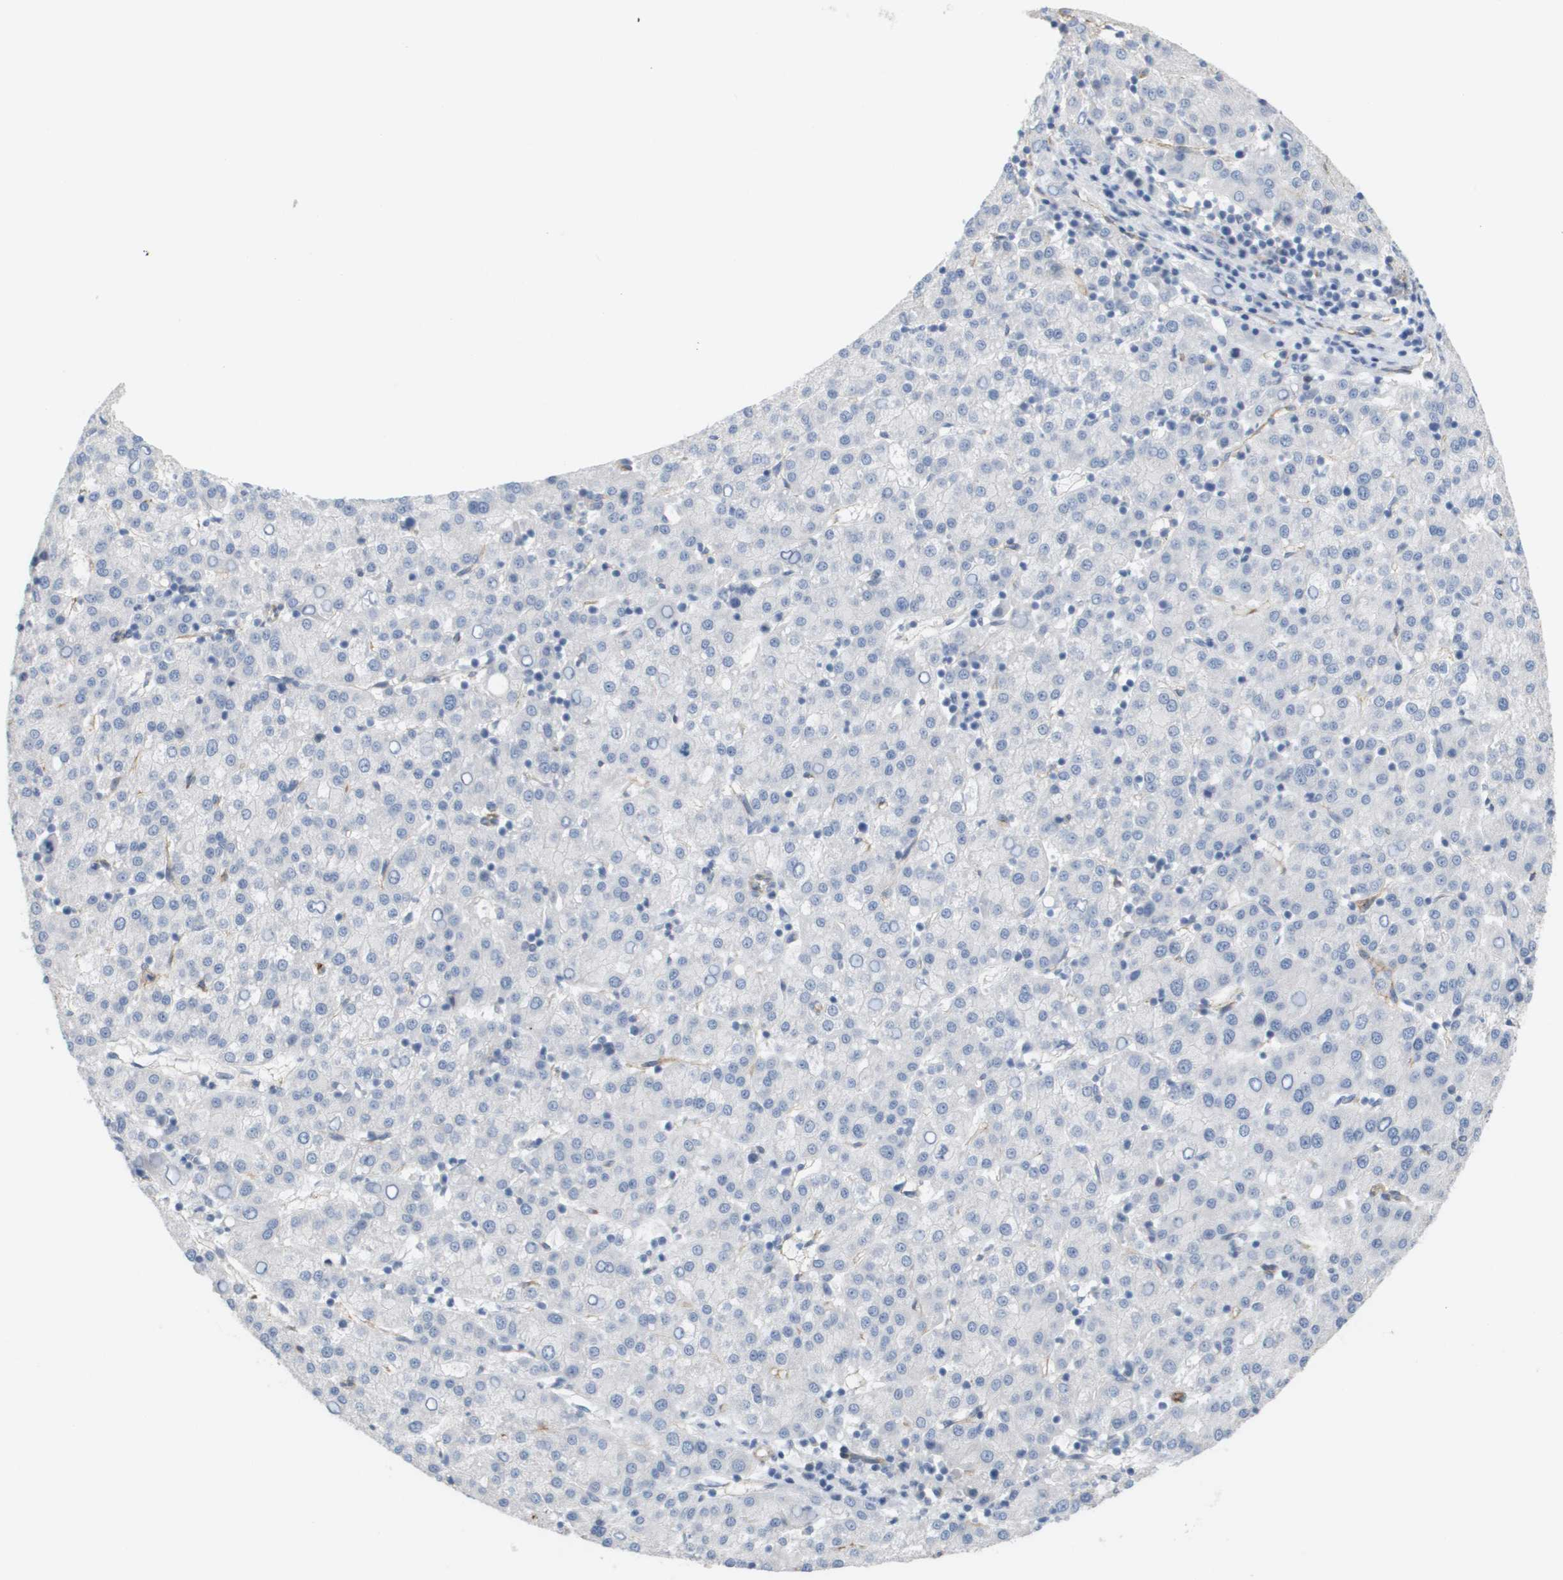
{"staining": {"intensity": "negative", "quantity": "none", "location": "none"}, "tissue": "liver cancer", "cell_type": "Tumor cells", "image_type": "cancer", "snomed": [{"axis": "morphology", "description": "Carcinoma, Hepatocellular, NOS"}, {"axis": "topography", "description": "Liver"}], "caption": "The histopathology image shows no significant expression in tumor cells of hepatocellular carcinoma (liver). The staining is performed using DAB brown chromogen with nuclei counter-stained in using hematoxylin.", "gene": "ANGPT2", "patient": {"sex": "female", "age": 58}}